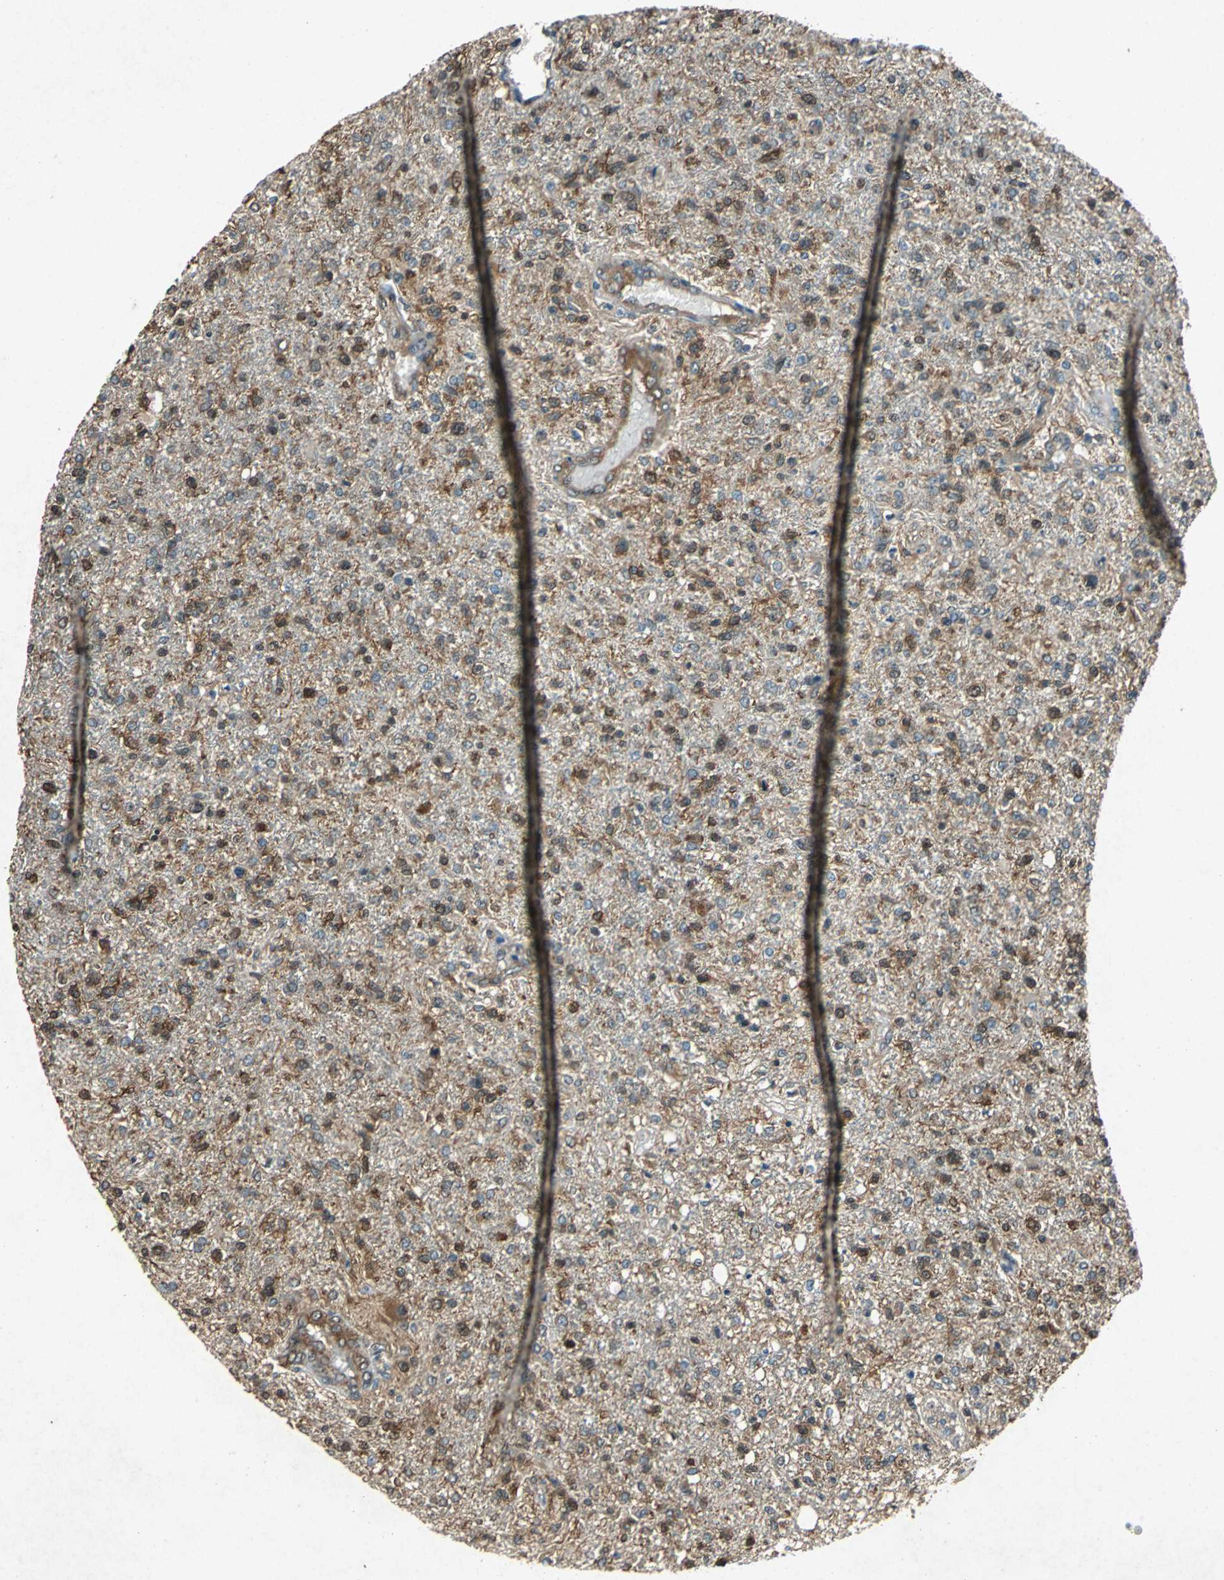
{"staining": {"intensity": "moderate", "quantity": ">75%", "location": "cytoplasmic/membranous"}, "tissue": "glioma", "cell_type": "Tumor cells", "image_type": "cancer", "snomed": [{"axis": "morphology", "description": "Glioma, malignant, High grade"}, {"axis": "topography", "description": "Cerebral cortex"}], "caption": "Moderate cytoplasmic/membranous protein staining is seen in about >75% of tumor cells in high-grade glioma (malignant). Nuclei are stained in blue.", "gene": "HSP90AB1", "patient": {"sex": "male", "age": 76}}